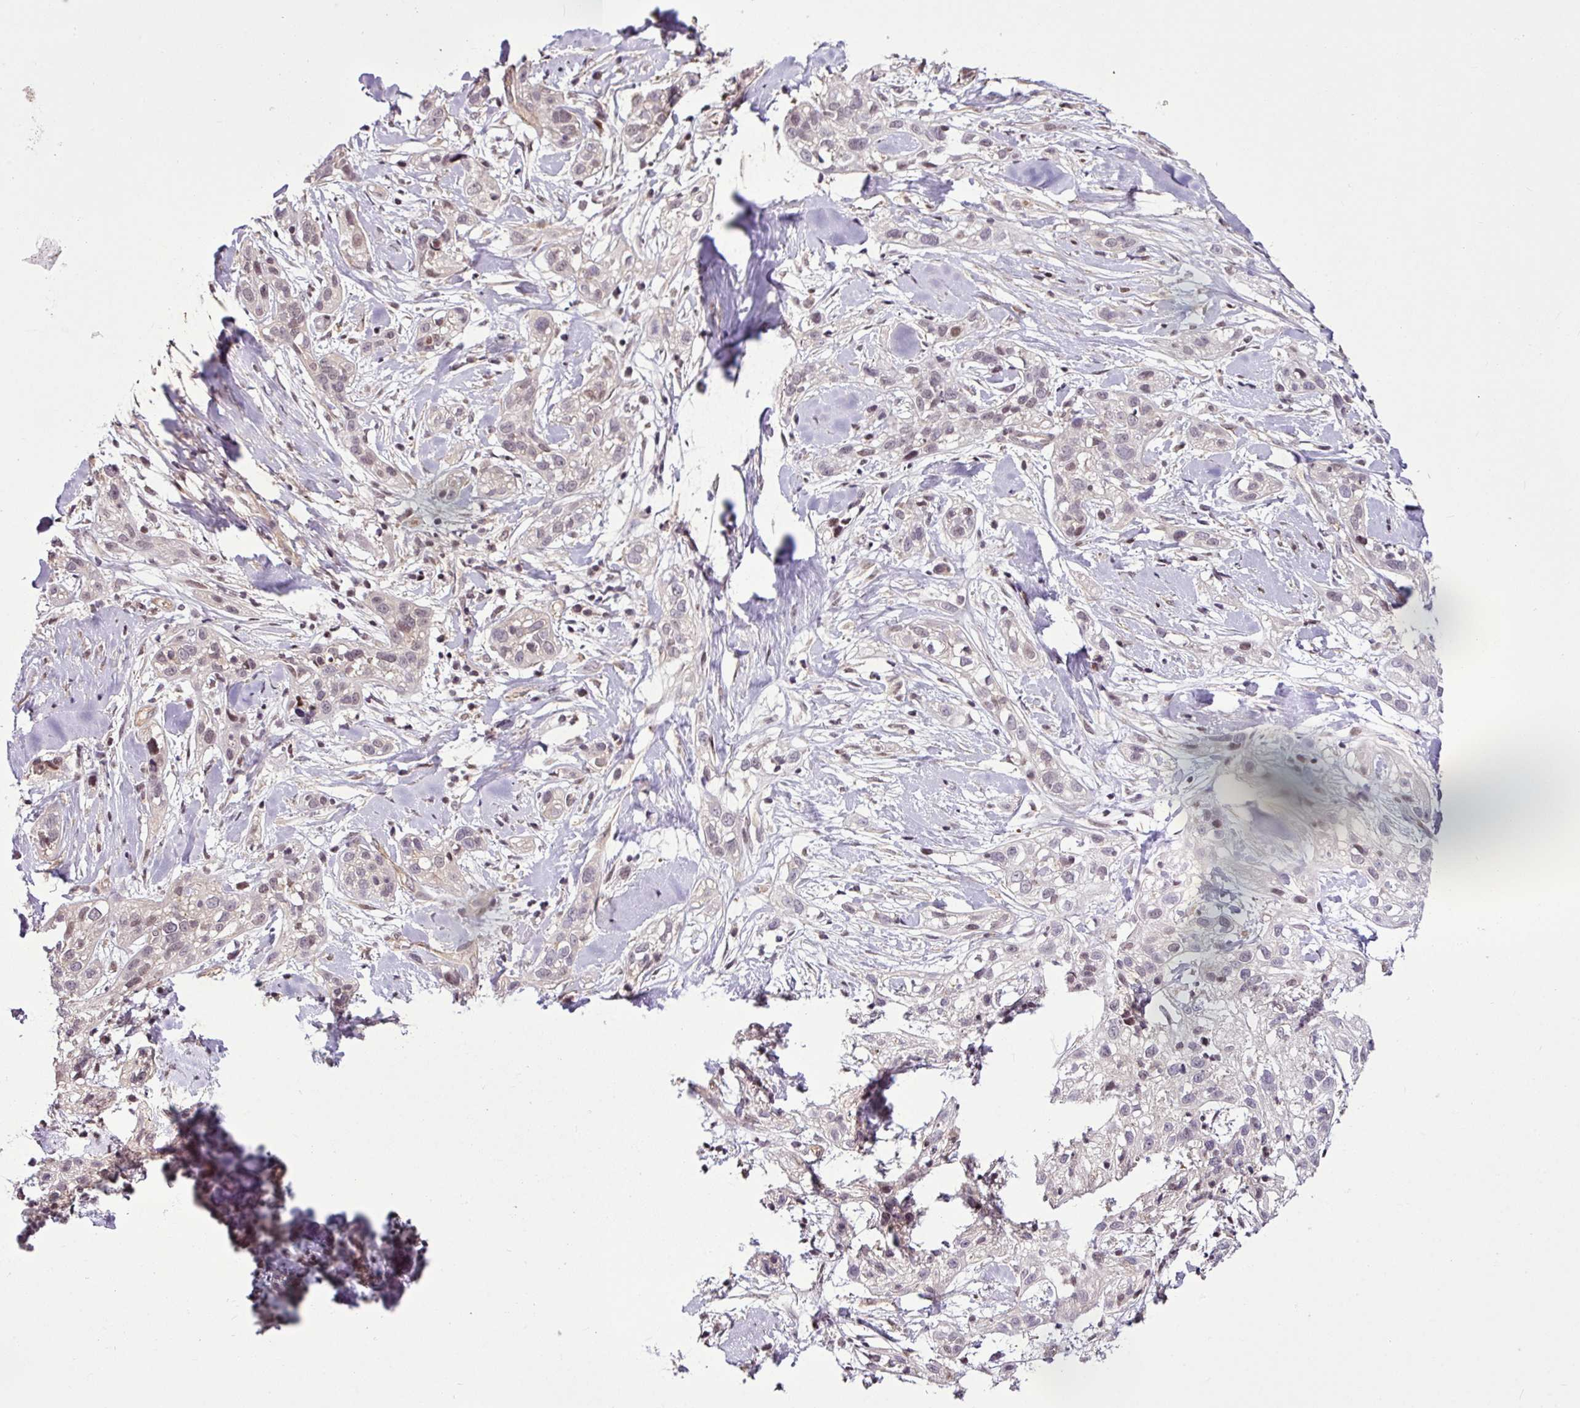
{"staining": {"intensity": "weak", "quantity": "<25%", "location": "cytoplasmic/membranous,nuclear"}, "tissue": "skin cancer", "cell_type": "Tumor cells", "image_type": "cancer", "snomed": [{"axis": "morphology", "description": "Squamous cell carcinoma, NOS"}, {"axis": "topography", "description": "Skin"}], "caption": "Immunohistochemistry (IHC) of skin squamous cell carcinoma exhibits no expression in tumor cells.", "gene": "ITPKC", "patient": {"sex": "male", "age": 82}}